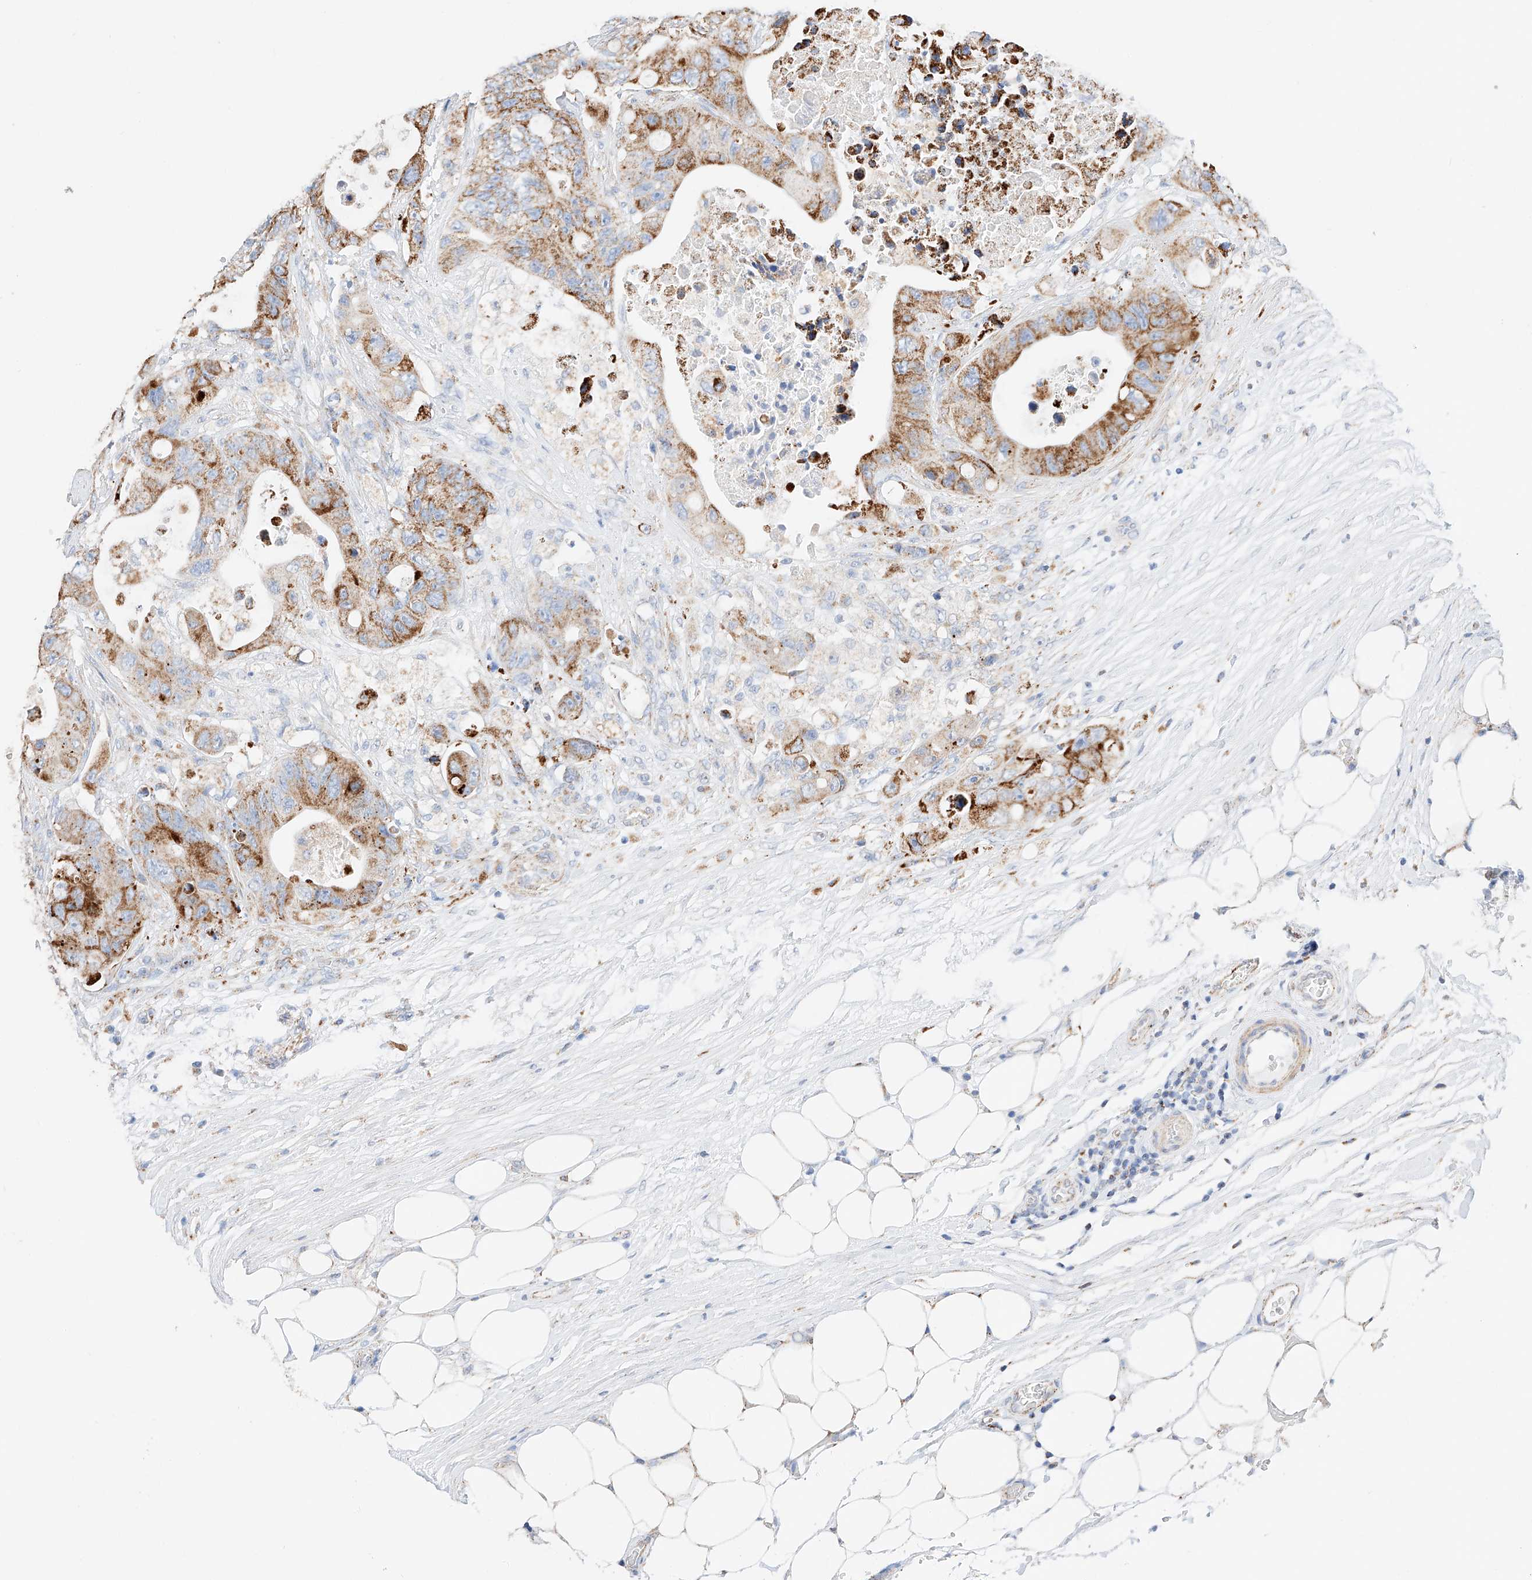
{"staining": {"intensity": "moderate", "quantity": ">75%", "location": "cytoplasmic/membranous"}, "tissue": "colorectal cancer", "cell_type": "Tumor cells", "image_type": "cancer", "snomed": [{"axis": "morphology", "description": "Adenocarcinoma, NOS"}, {"axis": "topography", "description": "Colon"}], "caption": "Immunohistochemical staining of human adenocarcinoma (colorectal) exhibits medium levels of moderate cytoplasmic/membranous positivity in about >75% of tumor cells.", "gene": "C6orf62", "patient": {"sex": "female", "age": 46}}